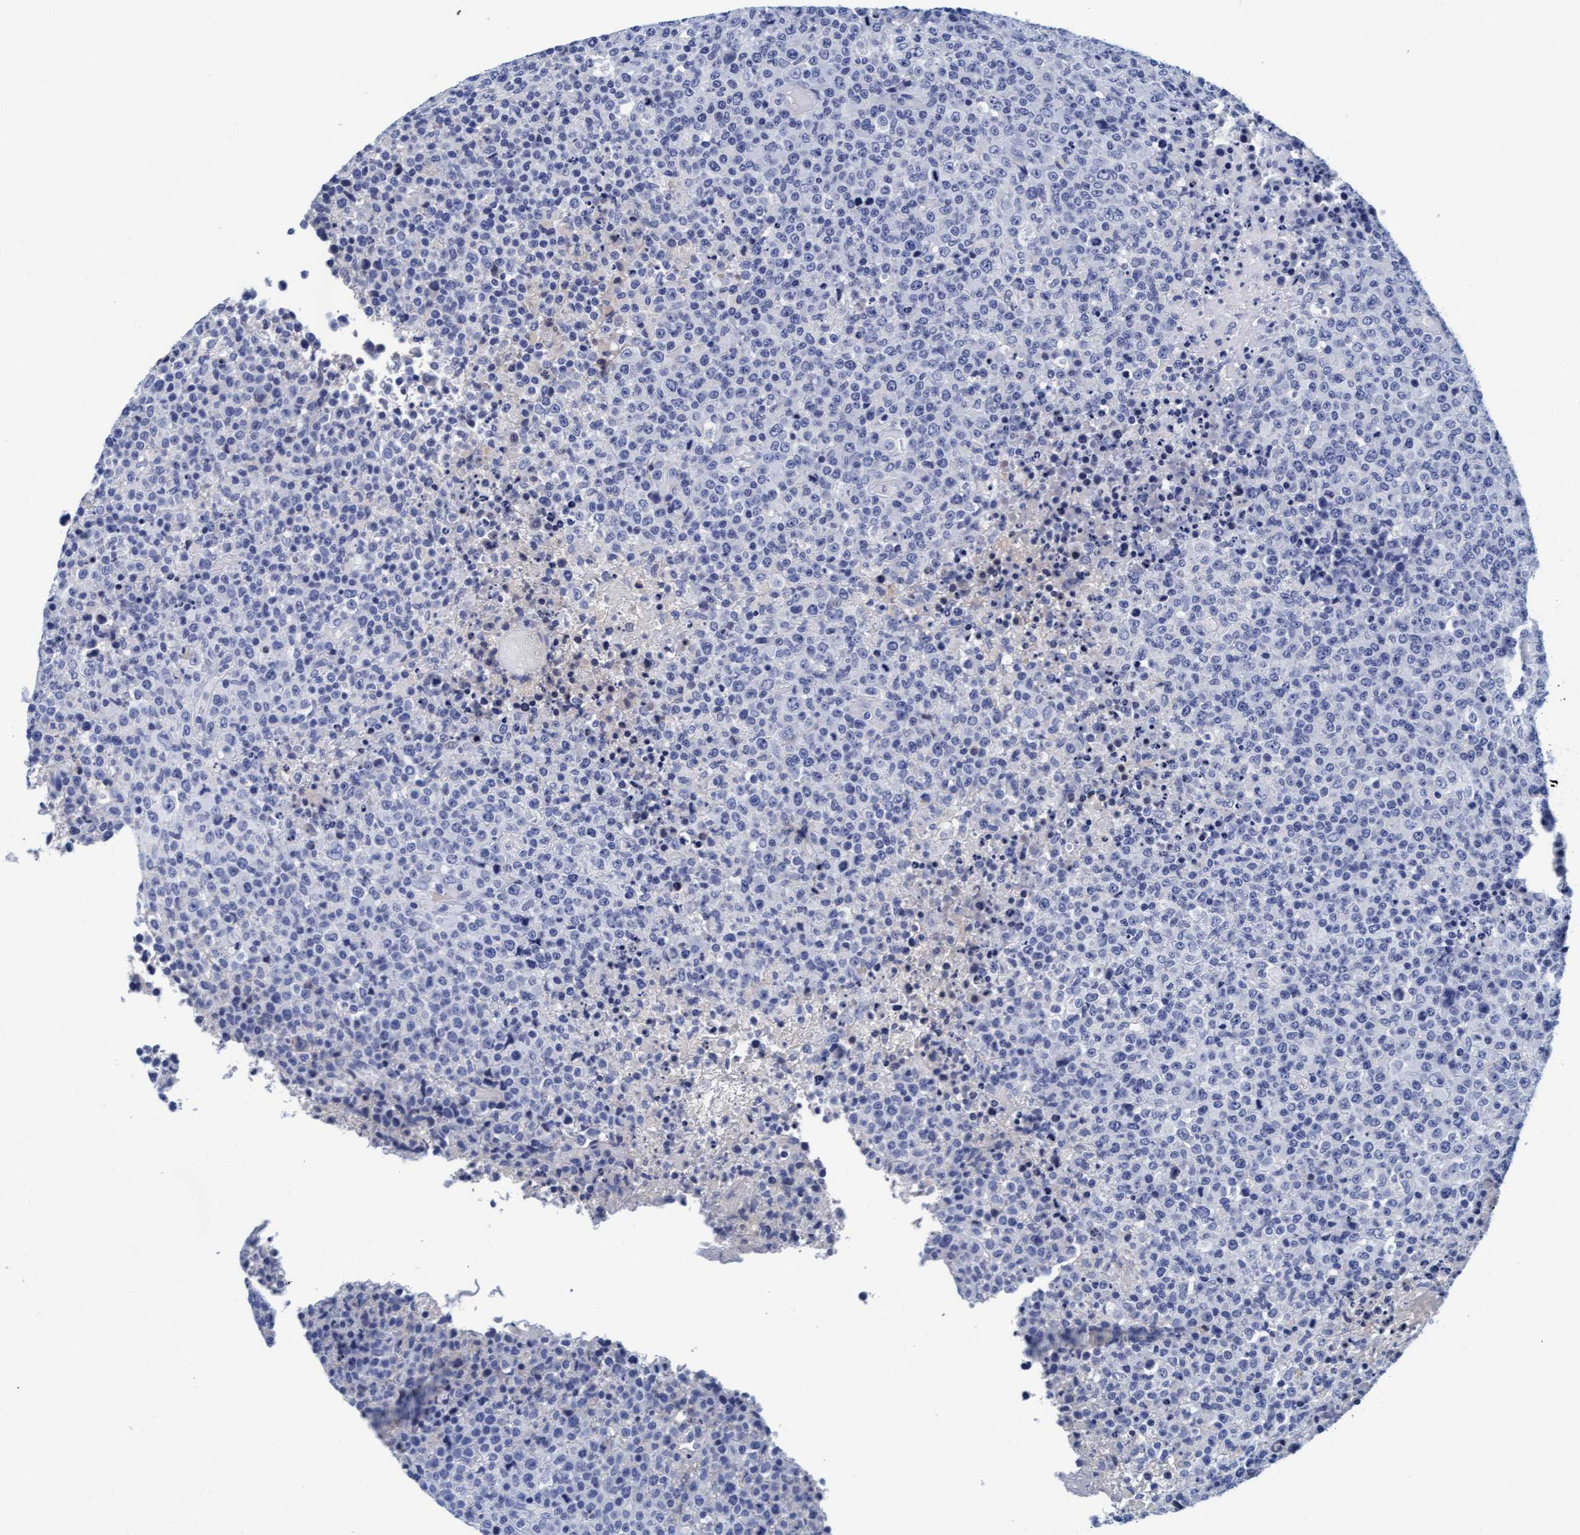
{"staining": {"intensity": "negative", "quantity": "none", "location": "none"}, "tissue": "lymphoma", "cell_type": "Tumor cells", "image_type": "cancer", "snomed": [{"axis": "morphology", "description": "Malignant lymphoma, non-Hodgkin's type, High grade"}, {"axis": "topography", "description": "Lymph node"}], "caption": "This is an IHC histopathology image of human lymphoma. There is no expression in tumor cells.", "gene": "ARSG", "patient": {"sex": "male", "age": 13}}